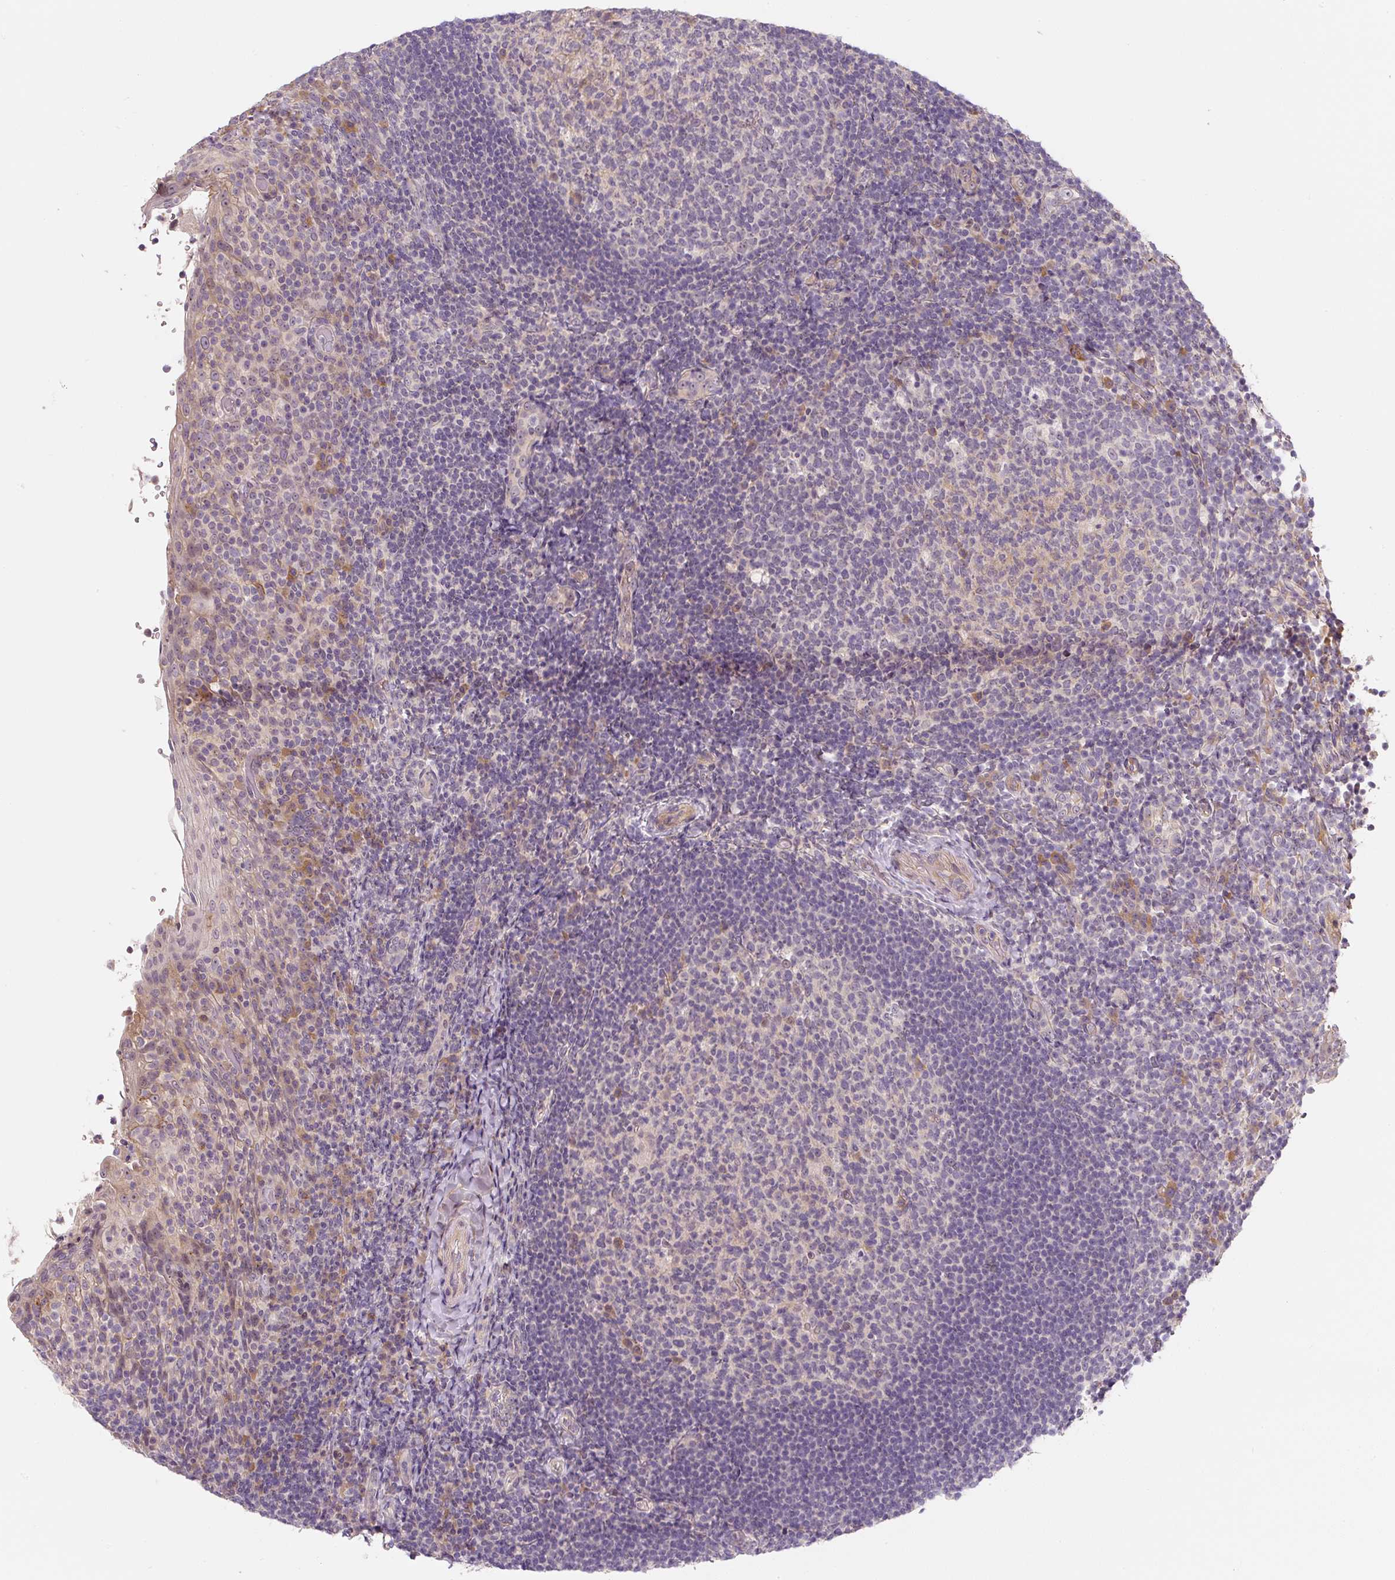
{"staining": {"intensity": "negative", "quantity": "none", "location": "none"}, "tissue": "tonsil", "cell_type": "Germinal center cells", "image_type": "normal", "snomed": [{"axis": "morphology", "description": "Normal tissue, NOS"}, {"axis": "topography", "description": "Tonsil"}], "caption": "Benign tonsil was stained to show a protein in brown. There is no significant positivity in germinal center cells.", "gene": "PWWP3B", "patient": {"sex": "female", "age": 10}}